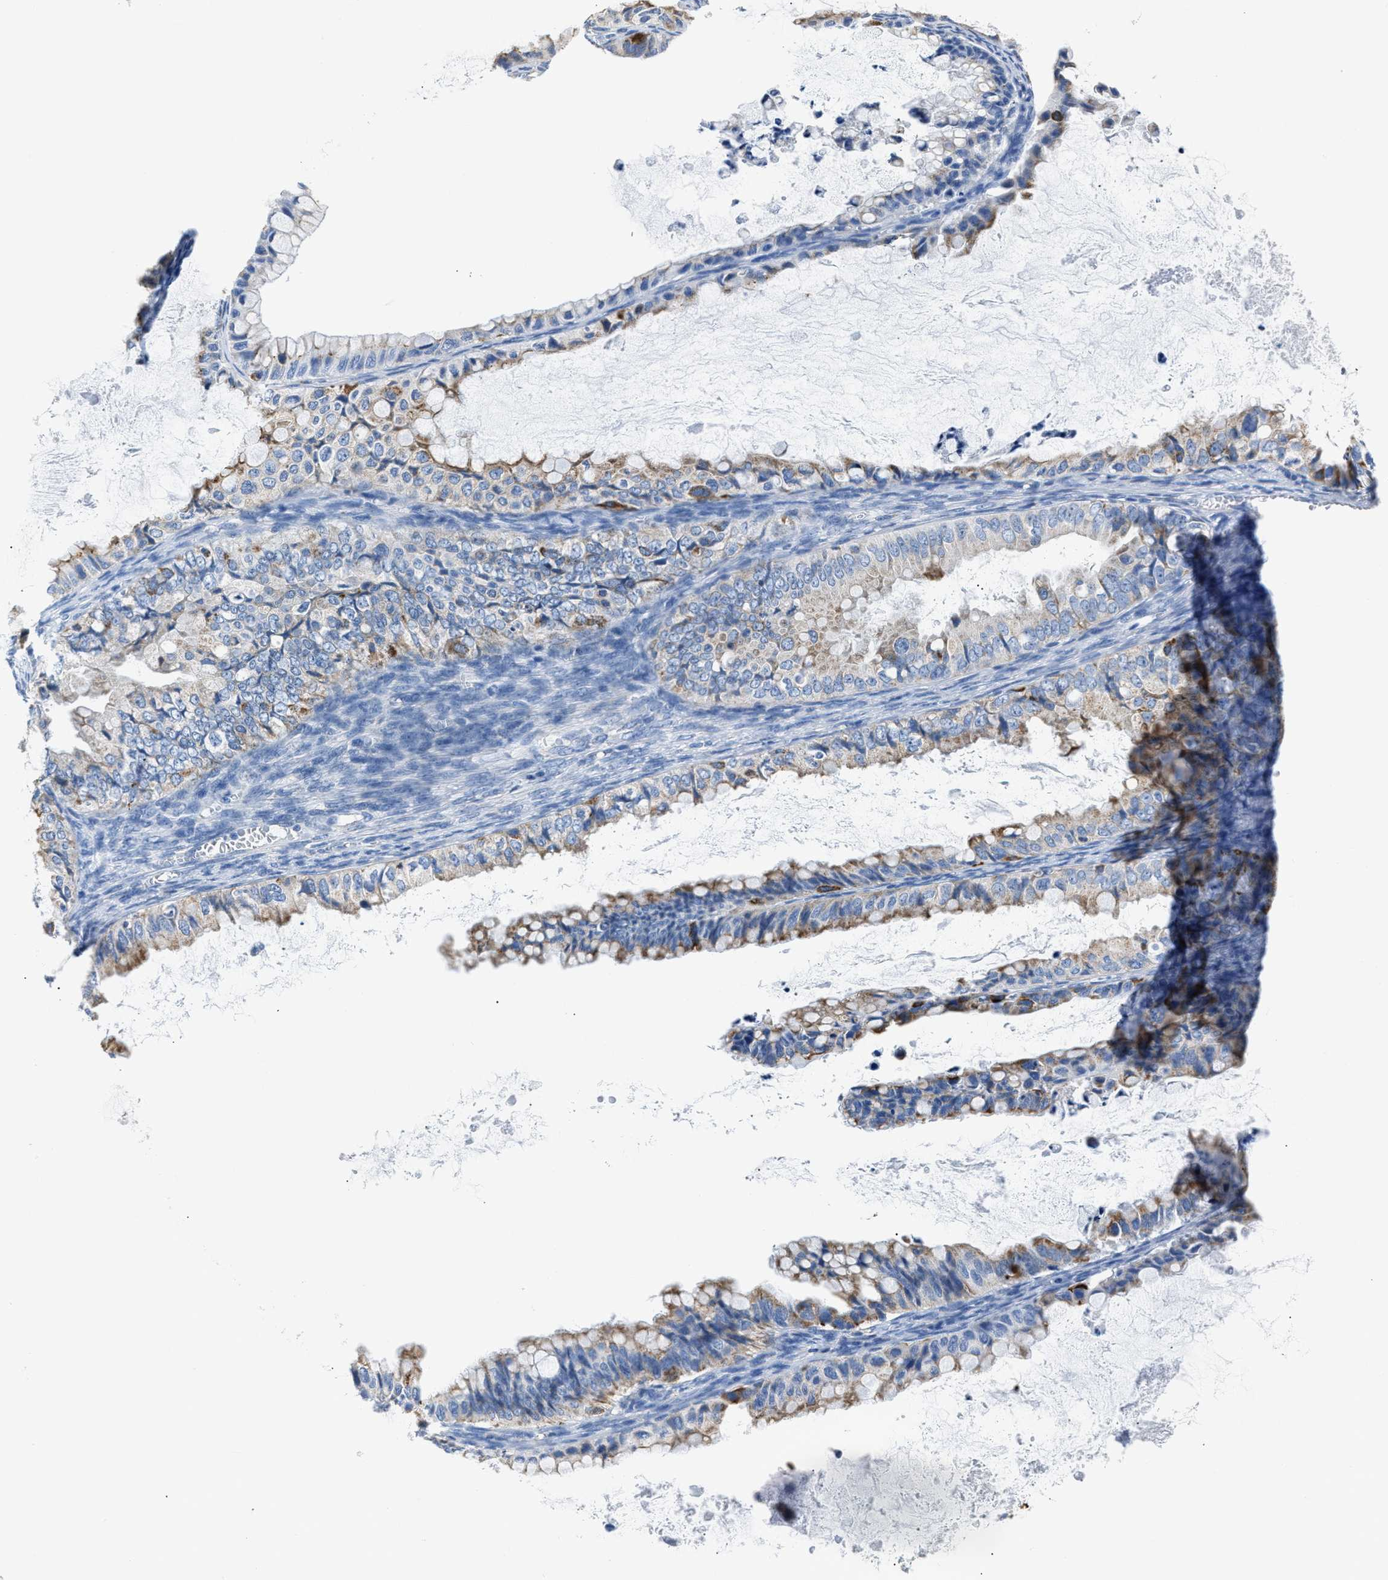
{"staining": {"intensity": "moderate", "quantity": ">75%", "location": "cytoplasmic/membranous"}, "tissue": "ovarian cancer", "cell_type": "Tumor cells", "image_type": "cancer", "snomed": [{"axis": "morphology", "description": "Cystadenocarcinoma, mucinous, NOS"}, {"axis": "topography", "description": "Ovary"}], "caption": "IHC image of neoplastic tissue: human ovarian mucinous cystadenocarcinoma stained using IHC demonstrates medium levels of moderate protein expression localized specifically in the cytoplasmic/membranous of tumor cells, appearing as a cytoplasmic/membranous brown color.", "gene": "AMACR", "patient": {"sex": "female", "age": 80}}